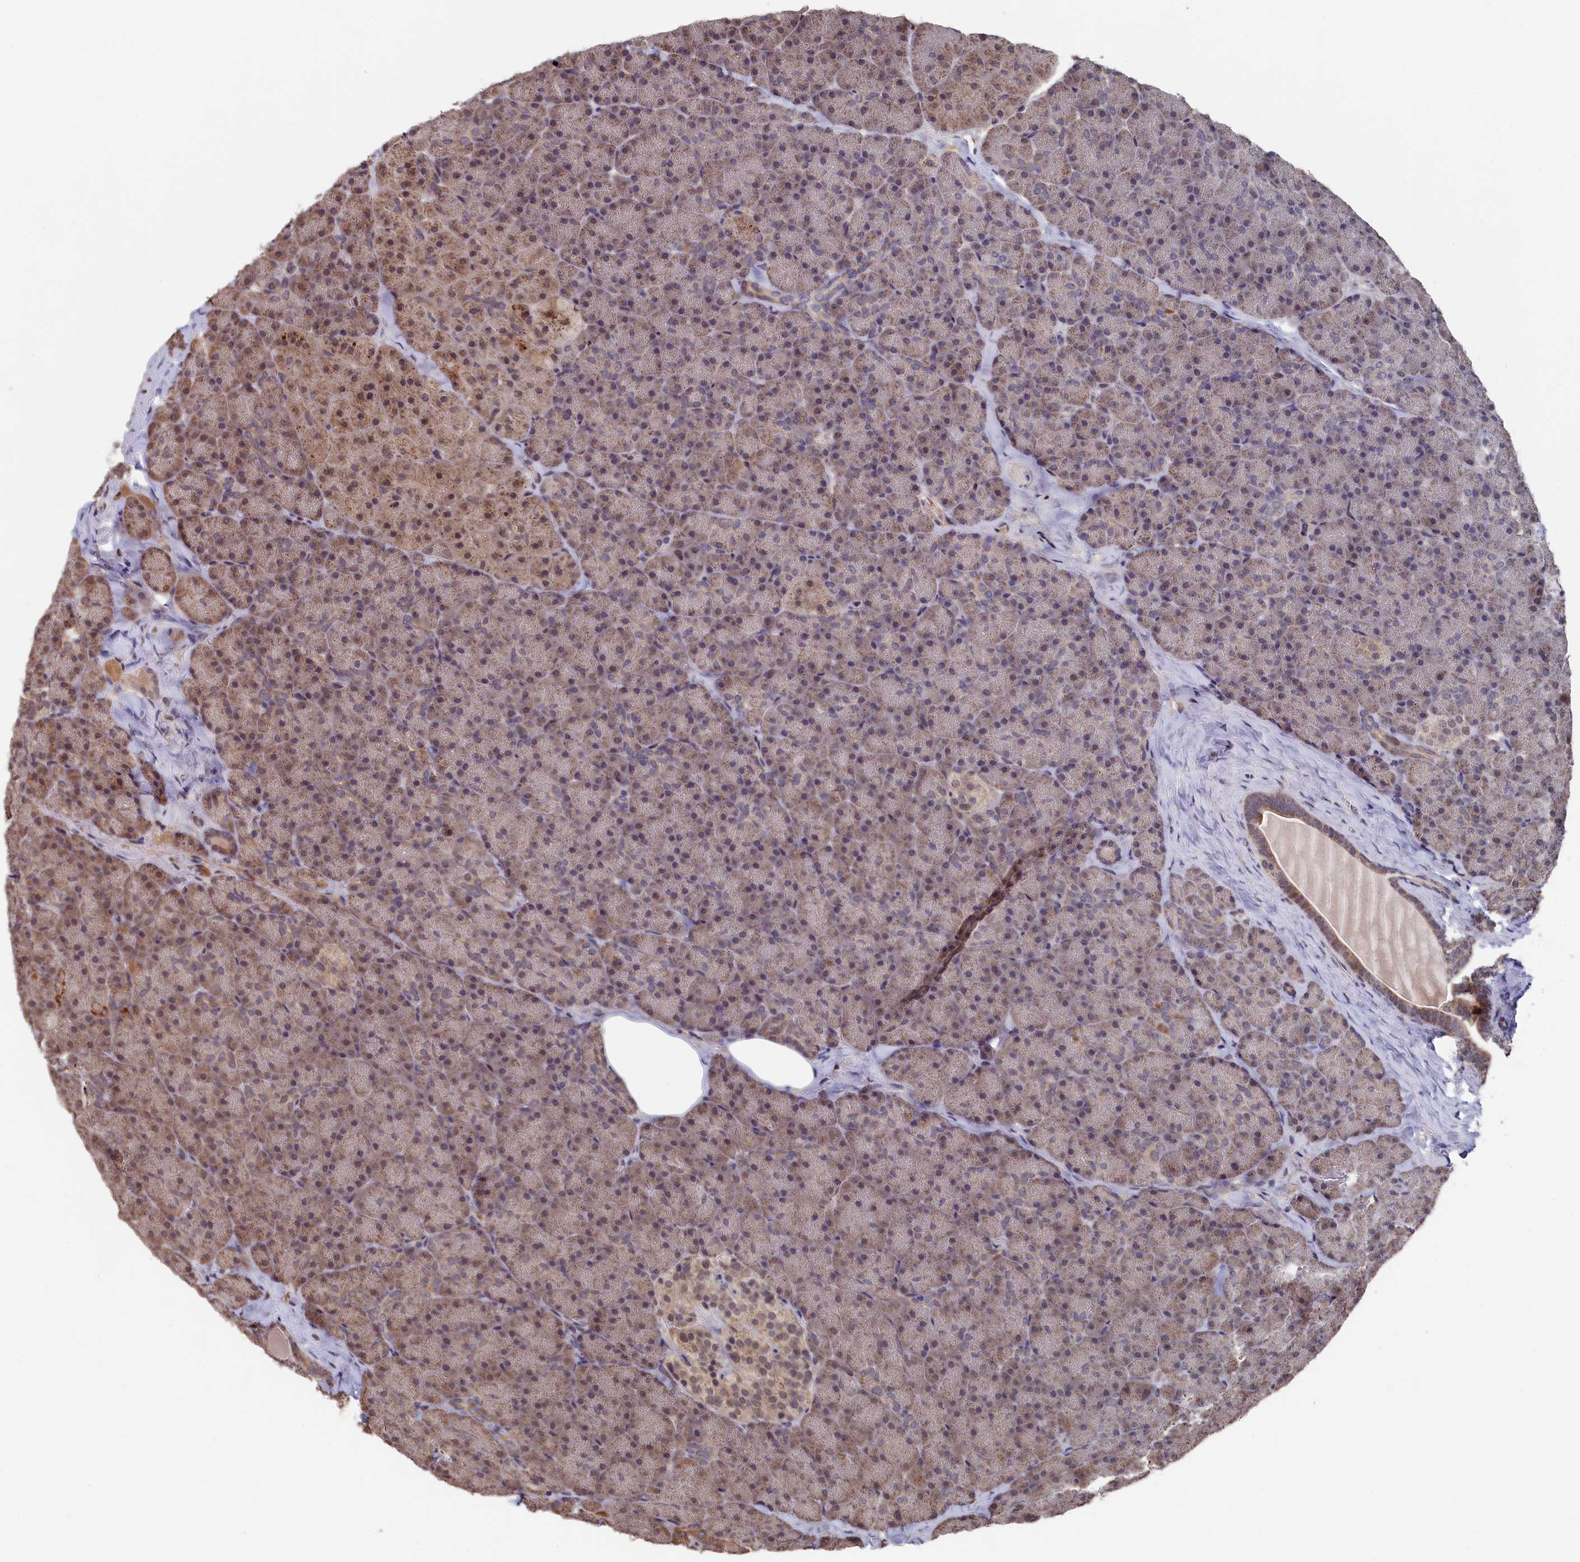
{"staining": {"intensity": "moderate", "quantity": ">75%", "location": "cytoplasmic/membranous"}, "tissue": "pancreas", "cell_type": "Exocrine glandular cells", "image_type": "normal", "snomed": [{"axis": "morphology", "description": "Normal tissue, NOS"}, {"axis": "topography", "description": "Pancreas"}], "caption": "Immunohistochemical staining of benign pancreas demonstrates medium levels of moderate cytoplasmic/membranous expression in about >75% of exocrine glandular cells. Immunohistochemistry stains the protein in brown and the nuclei are stained blue.", "gene": "CLPX", "patient": {"sex": "male", "age": 36}}